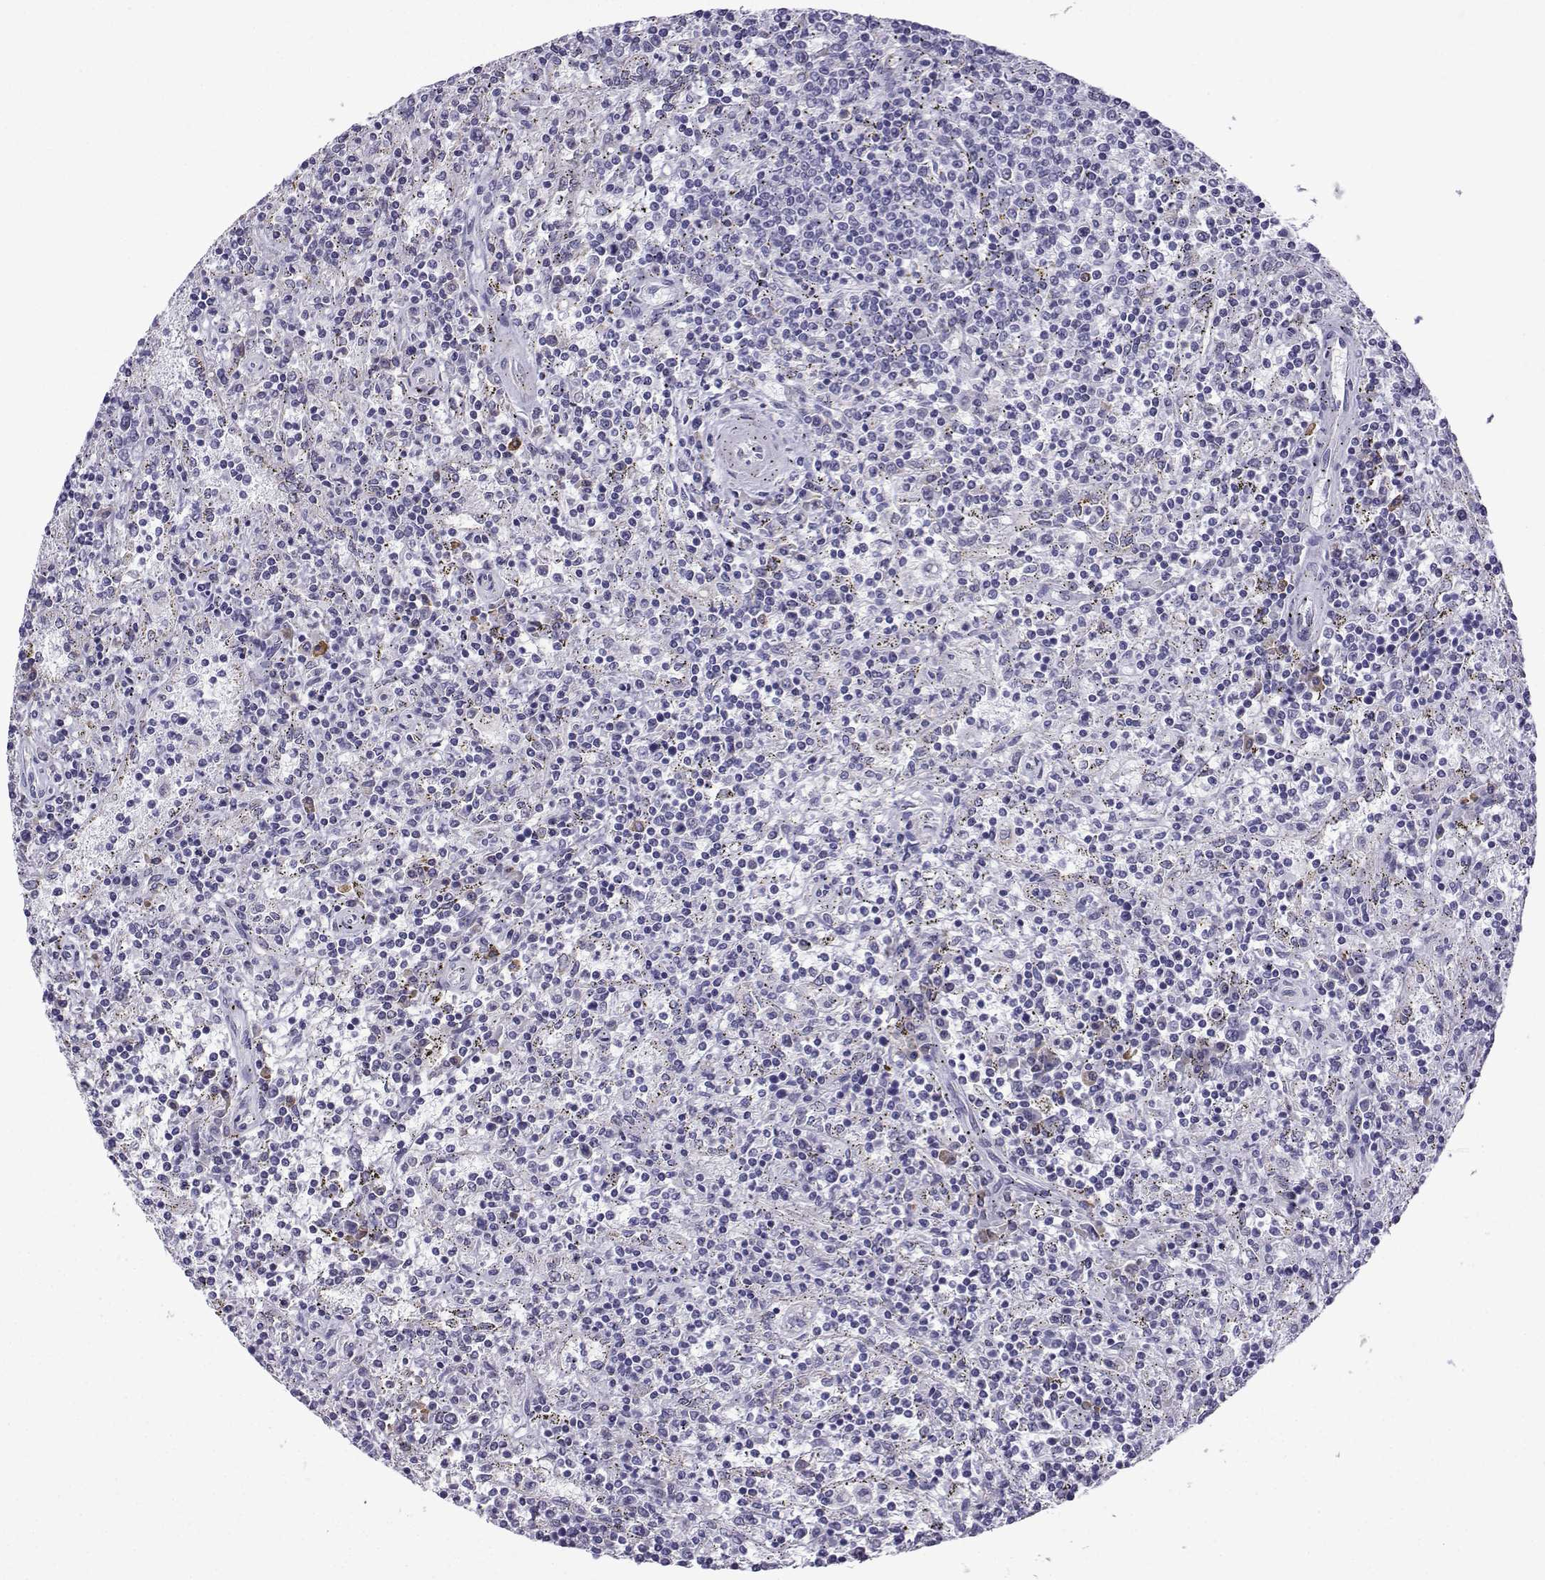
{"staining": {"intensity": "negative", "quantity": "none", "location": "none"}, "tissue": "lymphoma", "cell_type": "Tumor cells", "image_type": "cancer", "snomed": [{"axis": "morphology", "description": "Malignant lymphoma, non-Hodgkin's type, Low grade"}, {"axis": "topography", "description": "Spleen"}], "caption": "IHC of human lymphoma displays no positivity in tumor cells.", "gene": "MRGBP", "patient": {"sex": "male", "age": 62}}